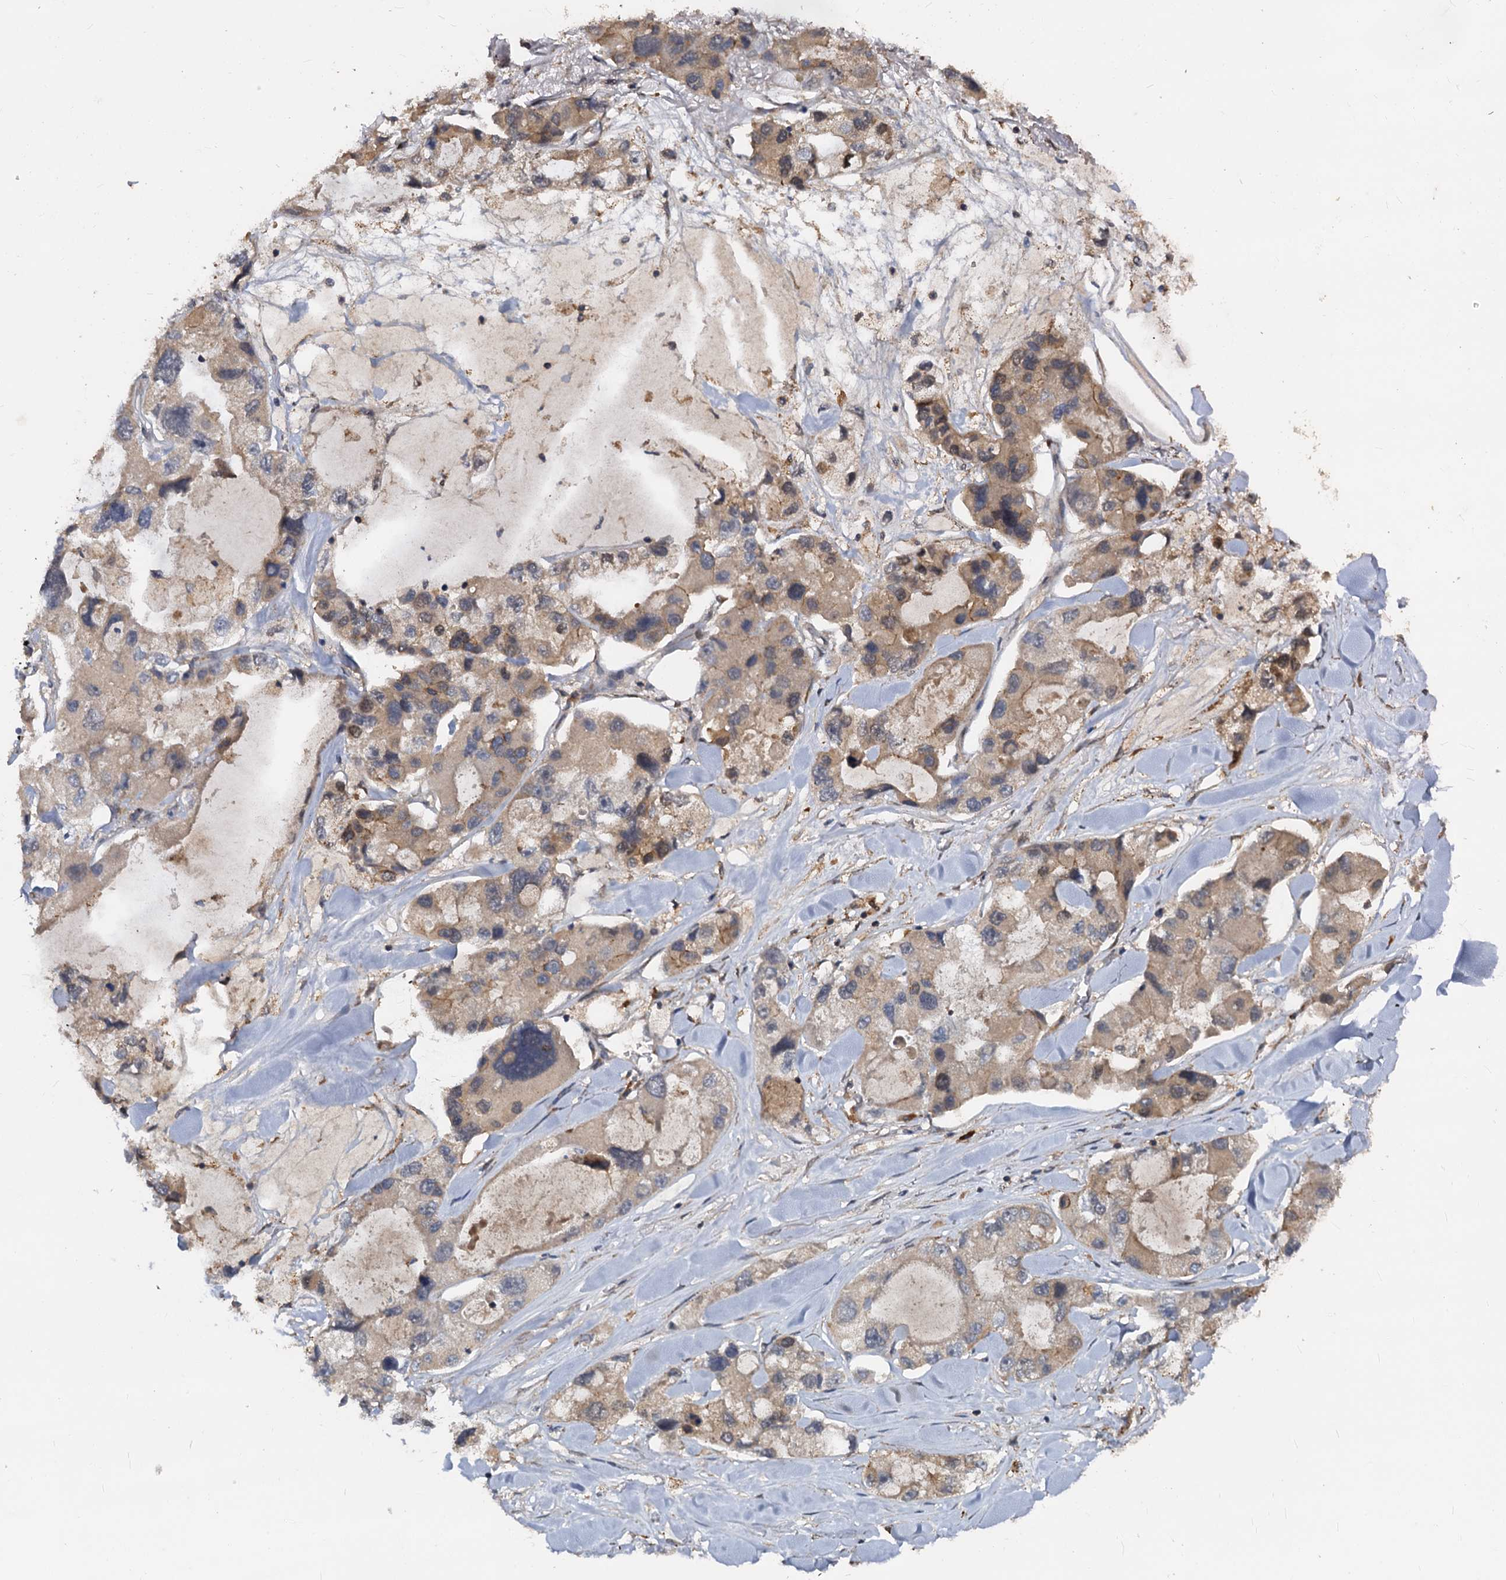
{"staining": {"intensity": "weak", "quantity": ">75%", "location": "cytoplasmic/membranous"}, "tissue": "lung cancer", "cell_type": "Tumor cells", "image_type": "cancer", "snomed": [{"axis": "morphology", "description": "Adenocarcinoma, NOS"}, {"axis": "topography", "description": "Lung"}], "caption": "Tumor cells display low levels of weak cytoplasmic/membranous staining in about >75% of cells in human adenocarcinoma (lung).", "gene": "CCDC184", "patient": {"sex": "female", "age": 54}}